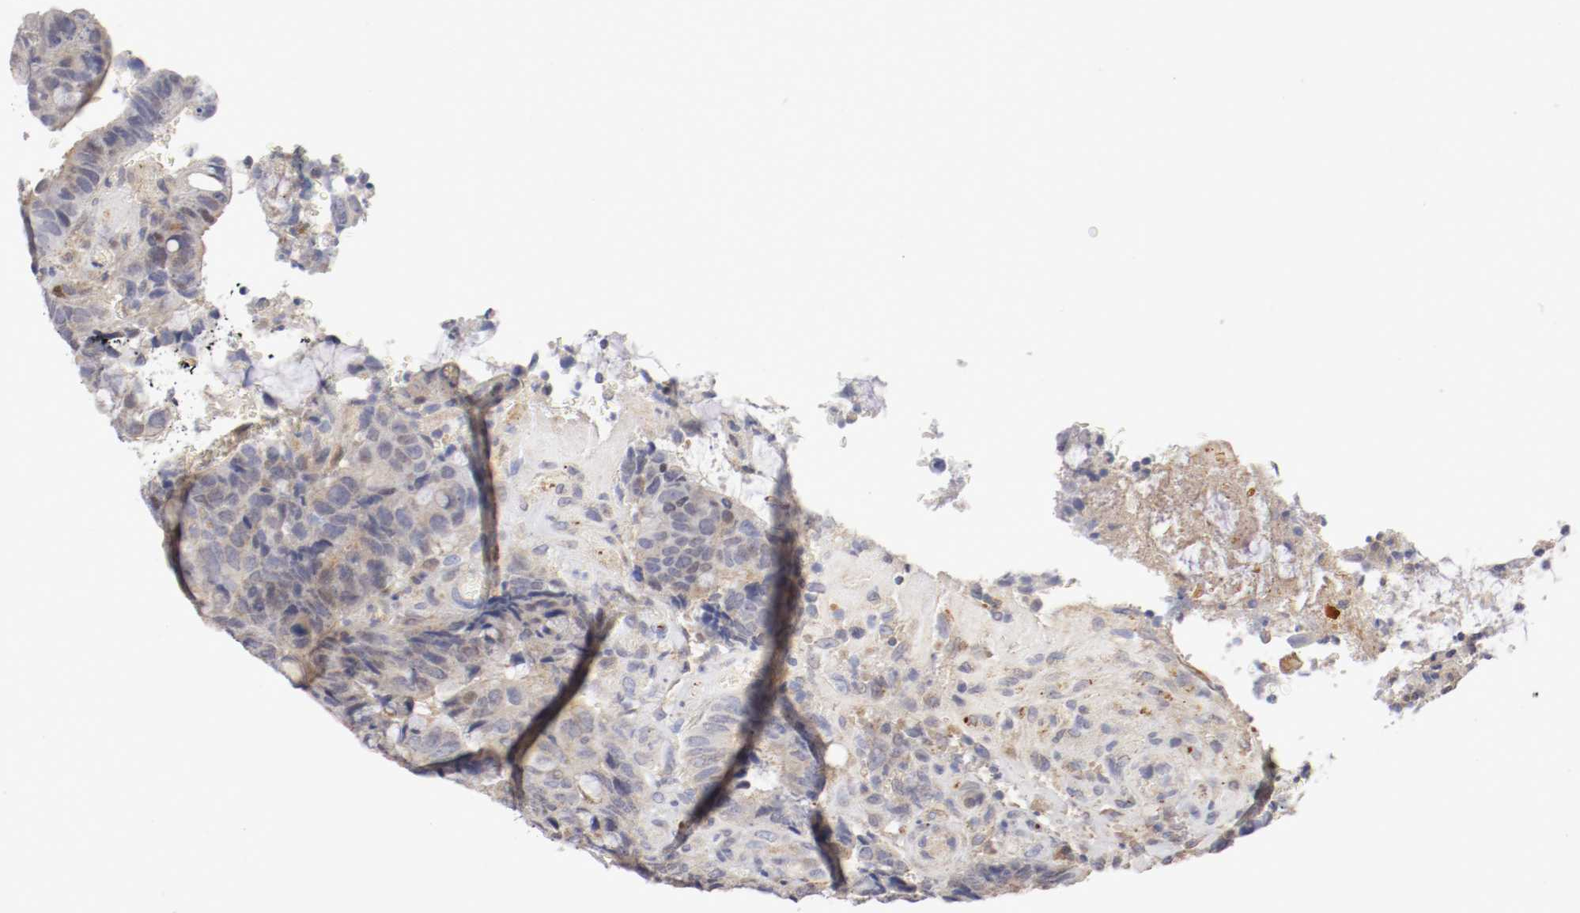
{"staining": {"intensity": "weak", "quantity": "25%-75%", "location": "cytoplasmic/membranous"}, "tissue": "colorectal cancer", "cell_type": "Tumor cells", "image_type": "cancer", "snomed": [{"axis": "morphology", "description": "Normal tissue, NOS"}, {"axis": "morphology", "description": "Adenocarcinoma, NOS"}, {"axis": "topography", "description": "Rectum"}, {"axis": "topography", "description": "Peripheral nerve tissue"}], "caption": "Tumor cells show weak cytoplasmic/membranous staining in approximately 25%-75% of cells in colorectal cancer (adenocarcinoma).", "gene": "CDK6", "patient": {"sex": "male", "age": 92}}